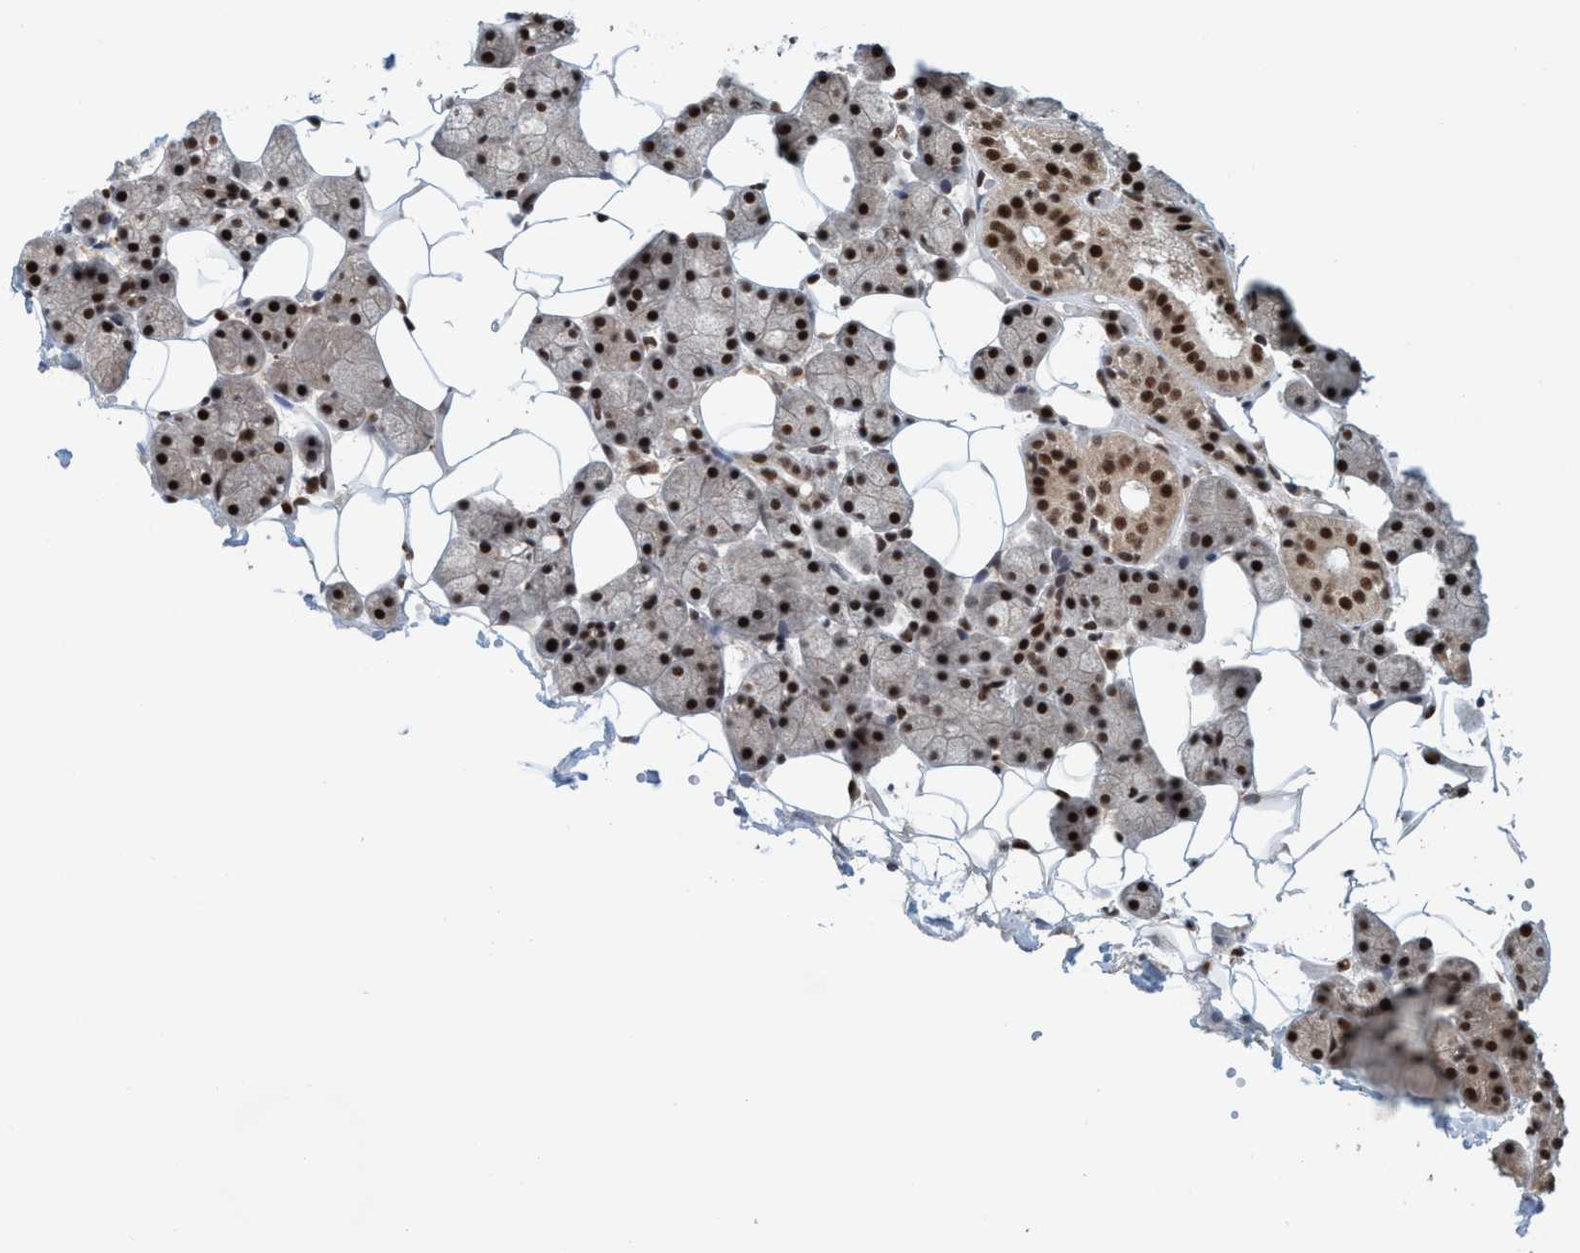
{"staining": {"intensity": "strong", "quantity": ">75%", "location": "nuclear"}, "tissue": "salivary gland", "cell_type": "Glandular cells", "image_type": "normal", "snomed": [{"axis": "morphology", "description": "Normal tissue, NOS"}, {"axis": "topography", "description": "Salivary gland"}], "caption": "Immunohistochemical staining of benign salivary gland displays high levels of strong nuclear expression in about >75% of glandular cells.", "gene": "SMCR8", "patient": {"sex": "female", "age": 33}}